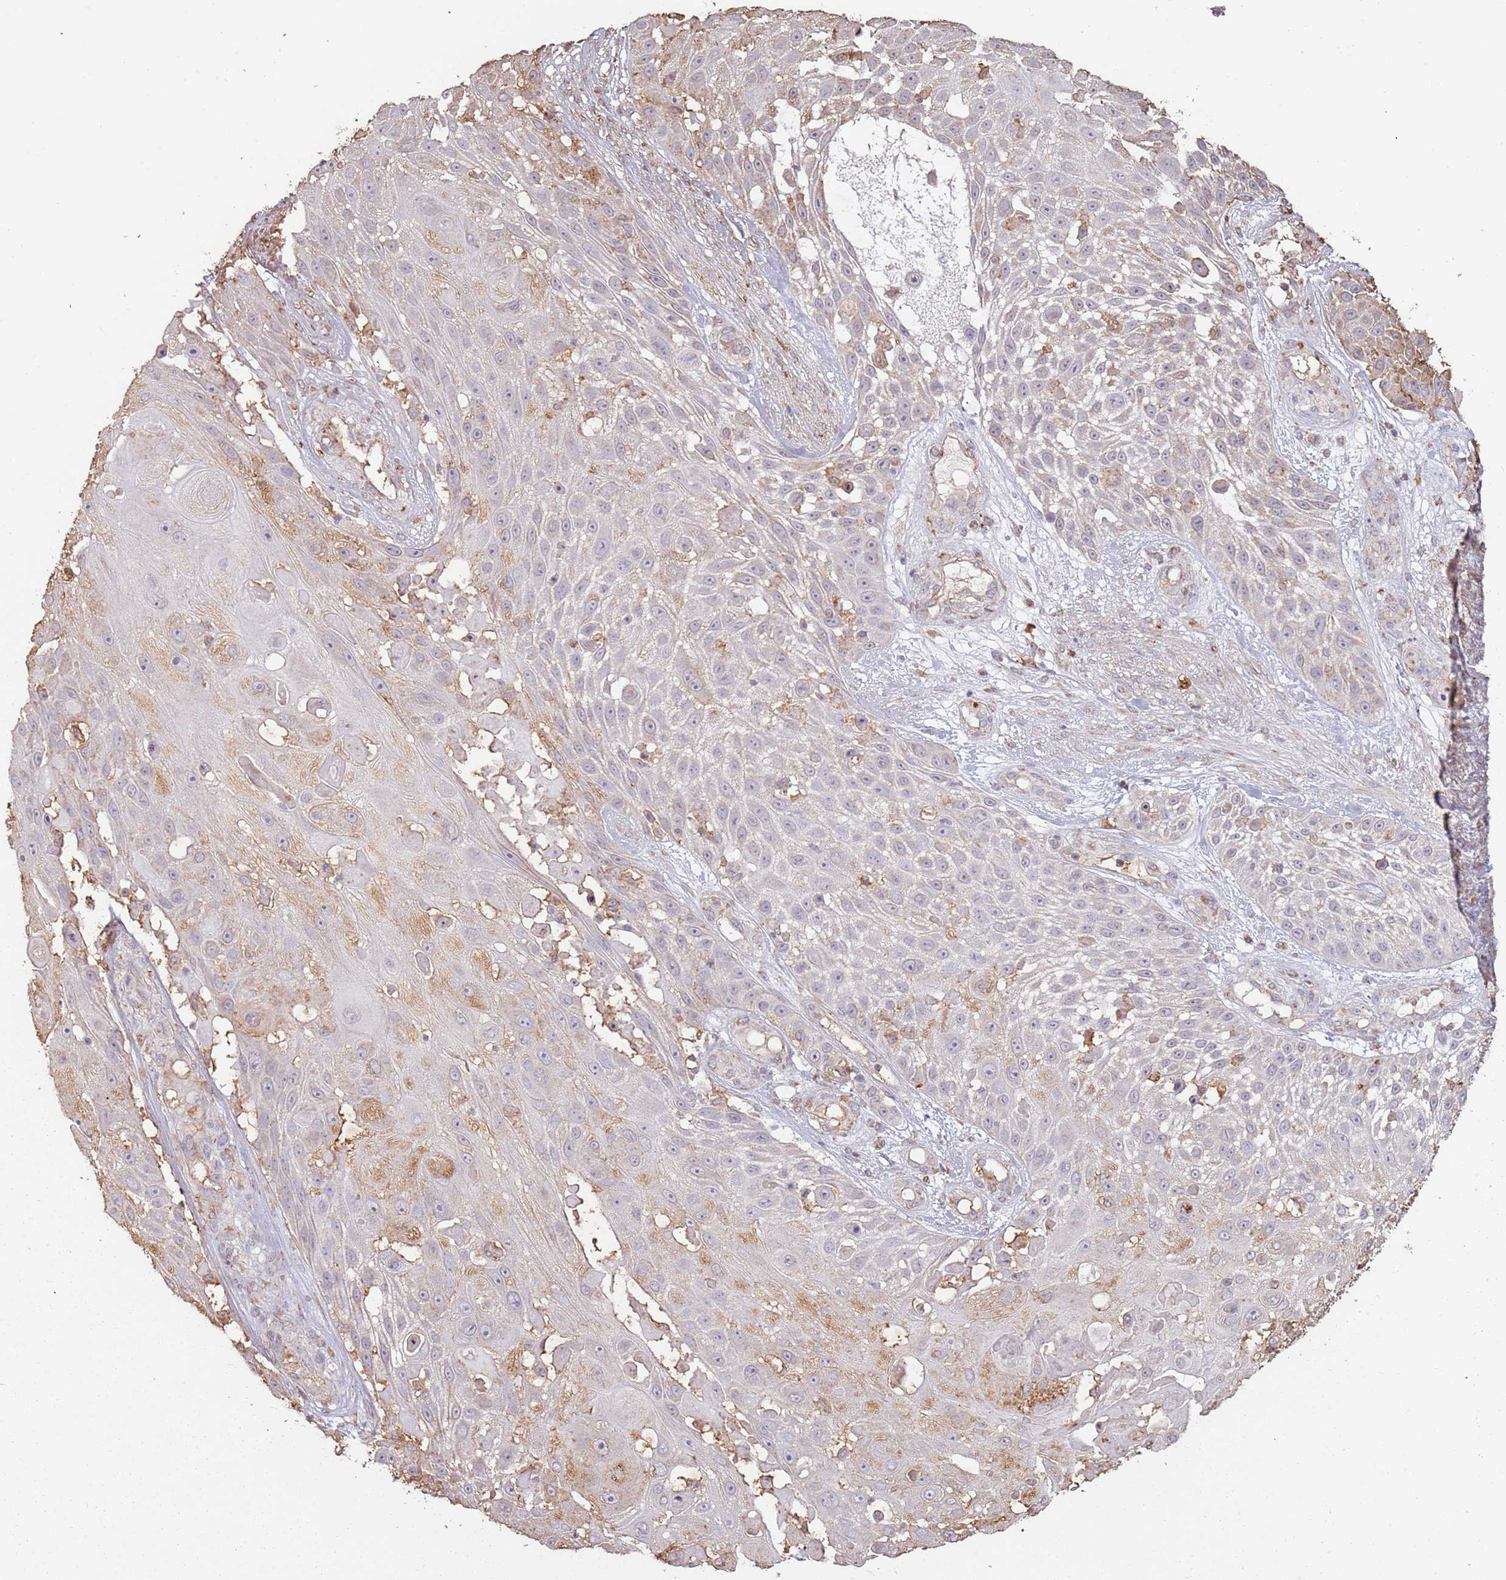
{"staining": {"intensity": "weak", "quantity": "<25%", "location": "cytoplasmic/membranous"}, "tissue": "skin cancer", "cell_type": "Tumor cells", "image_type": "cancer", "snomed": [{"axis": "morphology", "description": "Squamous cell carcinoma, NOS"}, {"axis": "topography", "description": "Skin"}], "caption": "Immunohistochemical staining of squamous cell carcinoma (skin) shows no significant expression in tumor cells.", "gene": "ATOSB", "patient": {"sex": "female", "age": 86}}